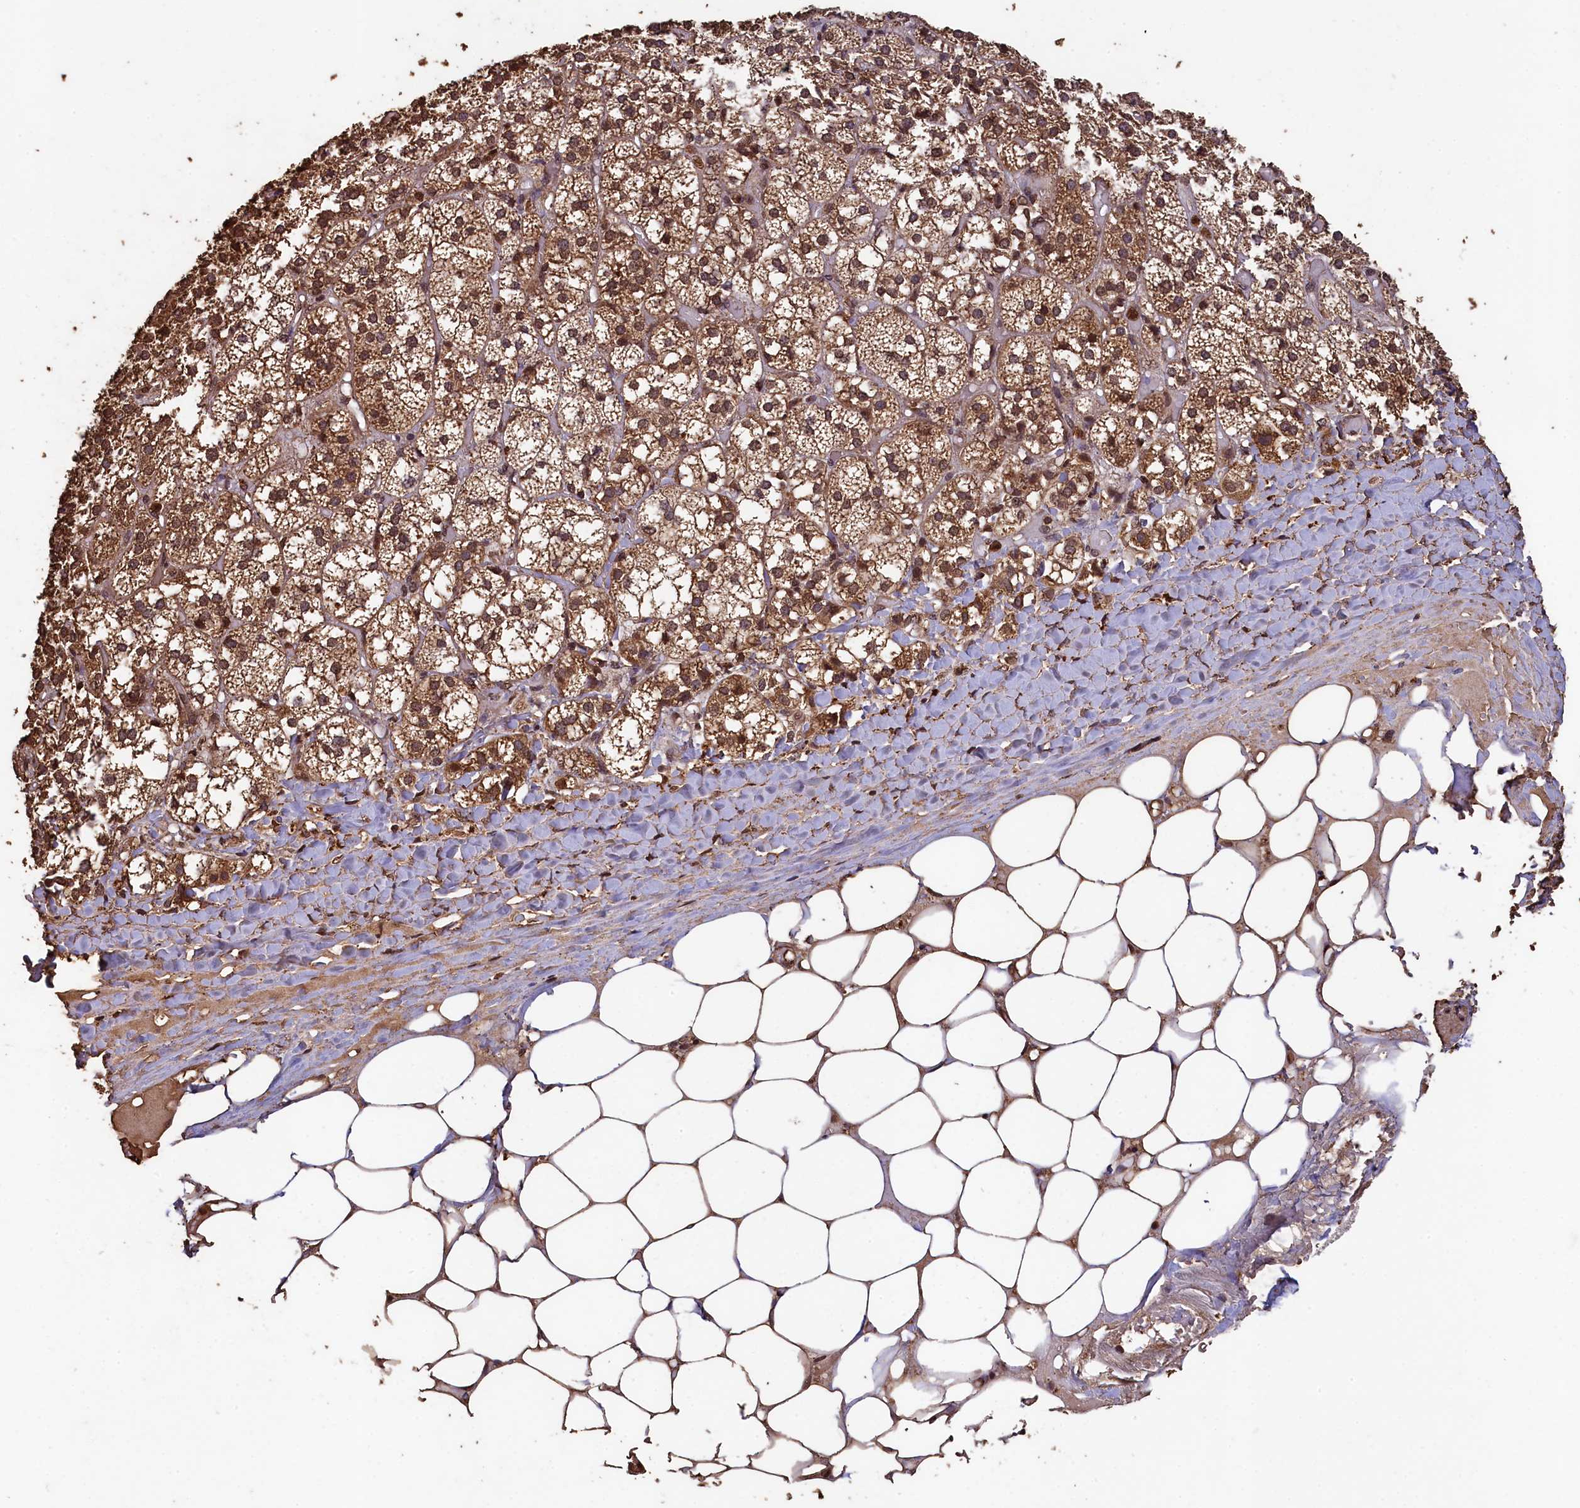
{"staining": {"intensity": "moderate", "quantity": ">75%", "location": "cytoplasmic/membranous,nuclear"}, "tissue": "adrenal gland", "cell_type": "Glandular cells", "image_type": "normal", "snomed": [{"axis": "morphology", "description": "Normal tissue, NOS"}, {"axis": "topography", "description": "Adrenal gland"}], "caption": "Immunohistochemical staining of unremarkable human adrenal gland displays moderate cytoplasmic/membranous,nuclear protein staining in approximately >75% of glandular cells. Using DAB (brown) and hematoxylin (blue) stains, captured at high magnification using brightfield microscopy.", "gene": "CEP57L1", "patient": {"sex": "female", "age": 61}}